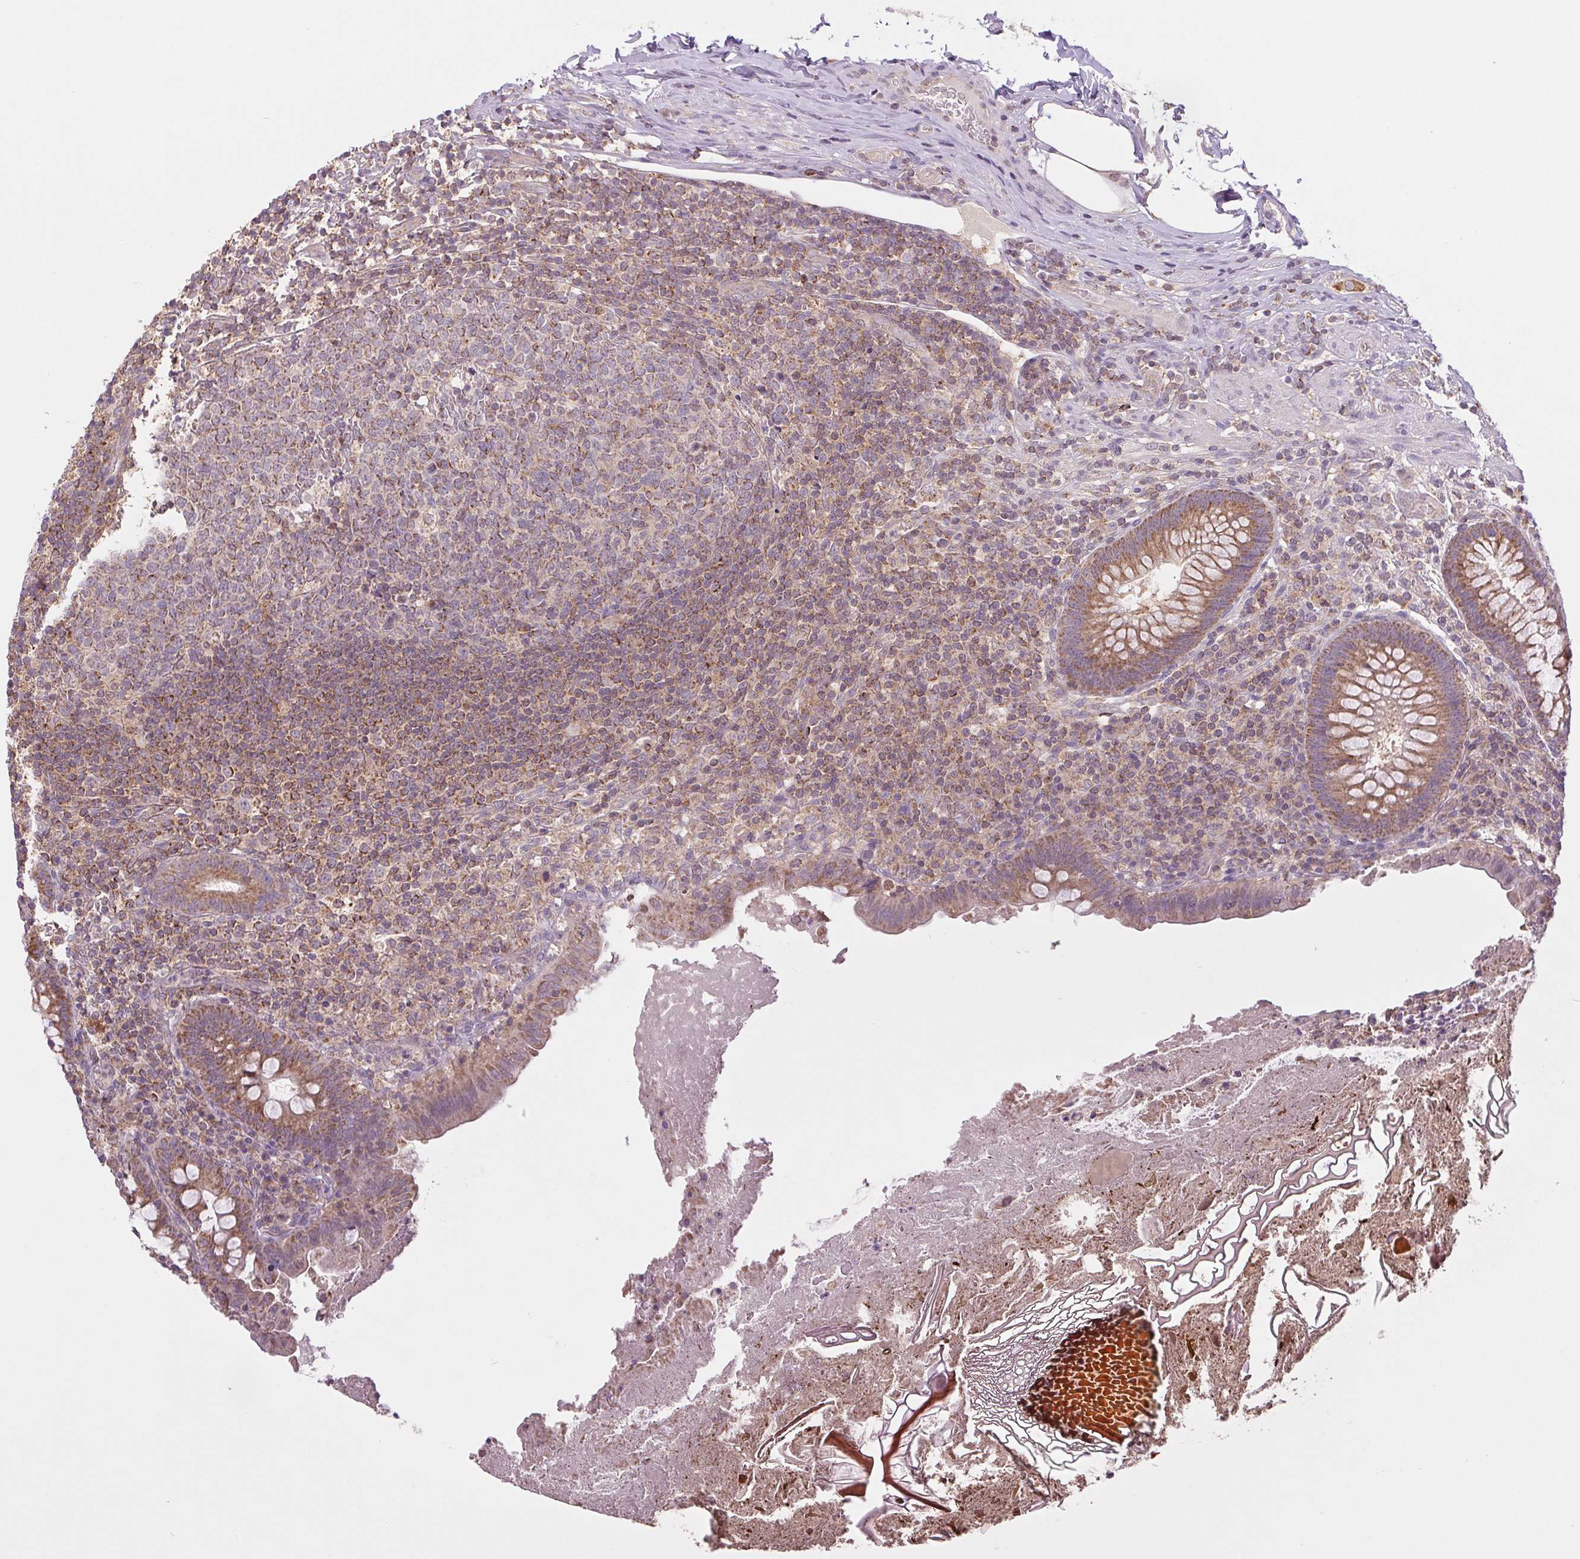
{"staining": {"intensity": "moderate", "quantity": ">75%", "location": "cytoplasmic/membranous"}, "tissue": "appendix", "cell_type": "Glandular cells", "image_type": "normal", "snomed": [{"axis": "morphology", "description": "Normal tissue, NOS"}, {"axis": "topography", "description": "Appendix"}], "caption": "Immunohistochemical staining of benign appendix displays medium levels of moderate cytoplasmic/membranous expression in approximately >75% of glandular cells. (DAB IHC with brightfield microscopy, high magnification).", "gene": "MAP3K5", "patient": {"sex": "male", "age": 47}}